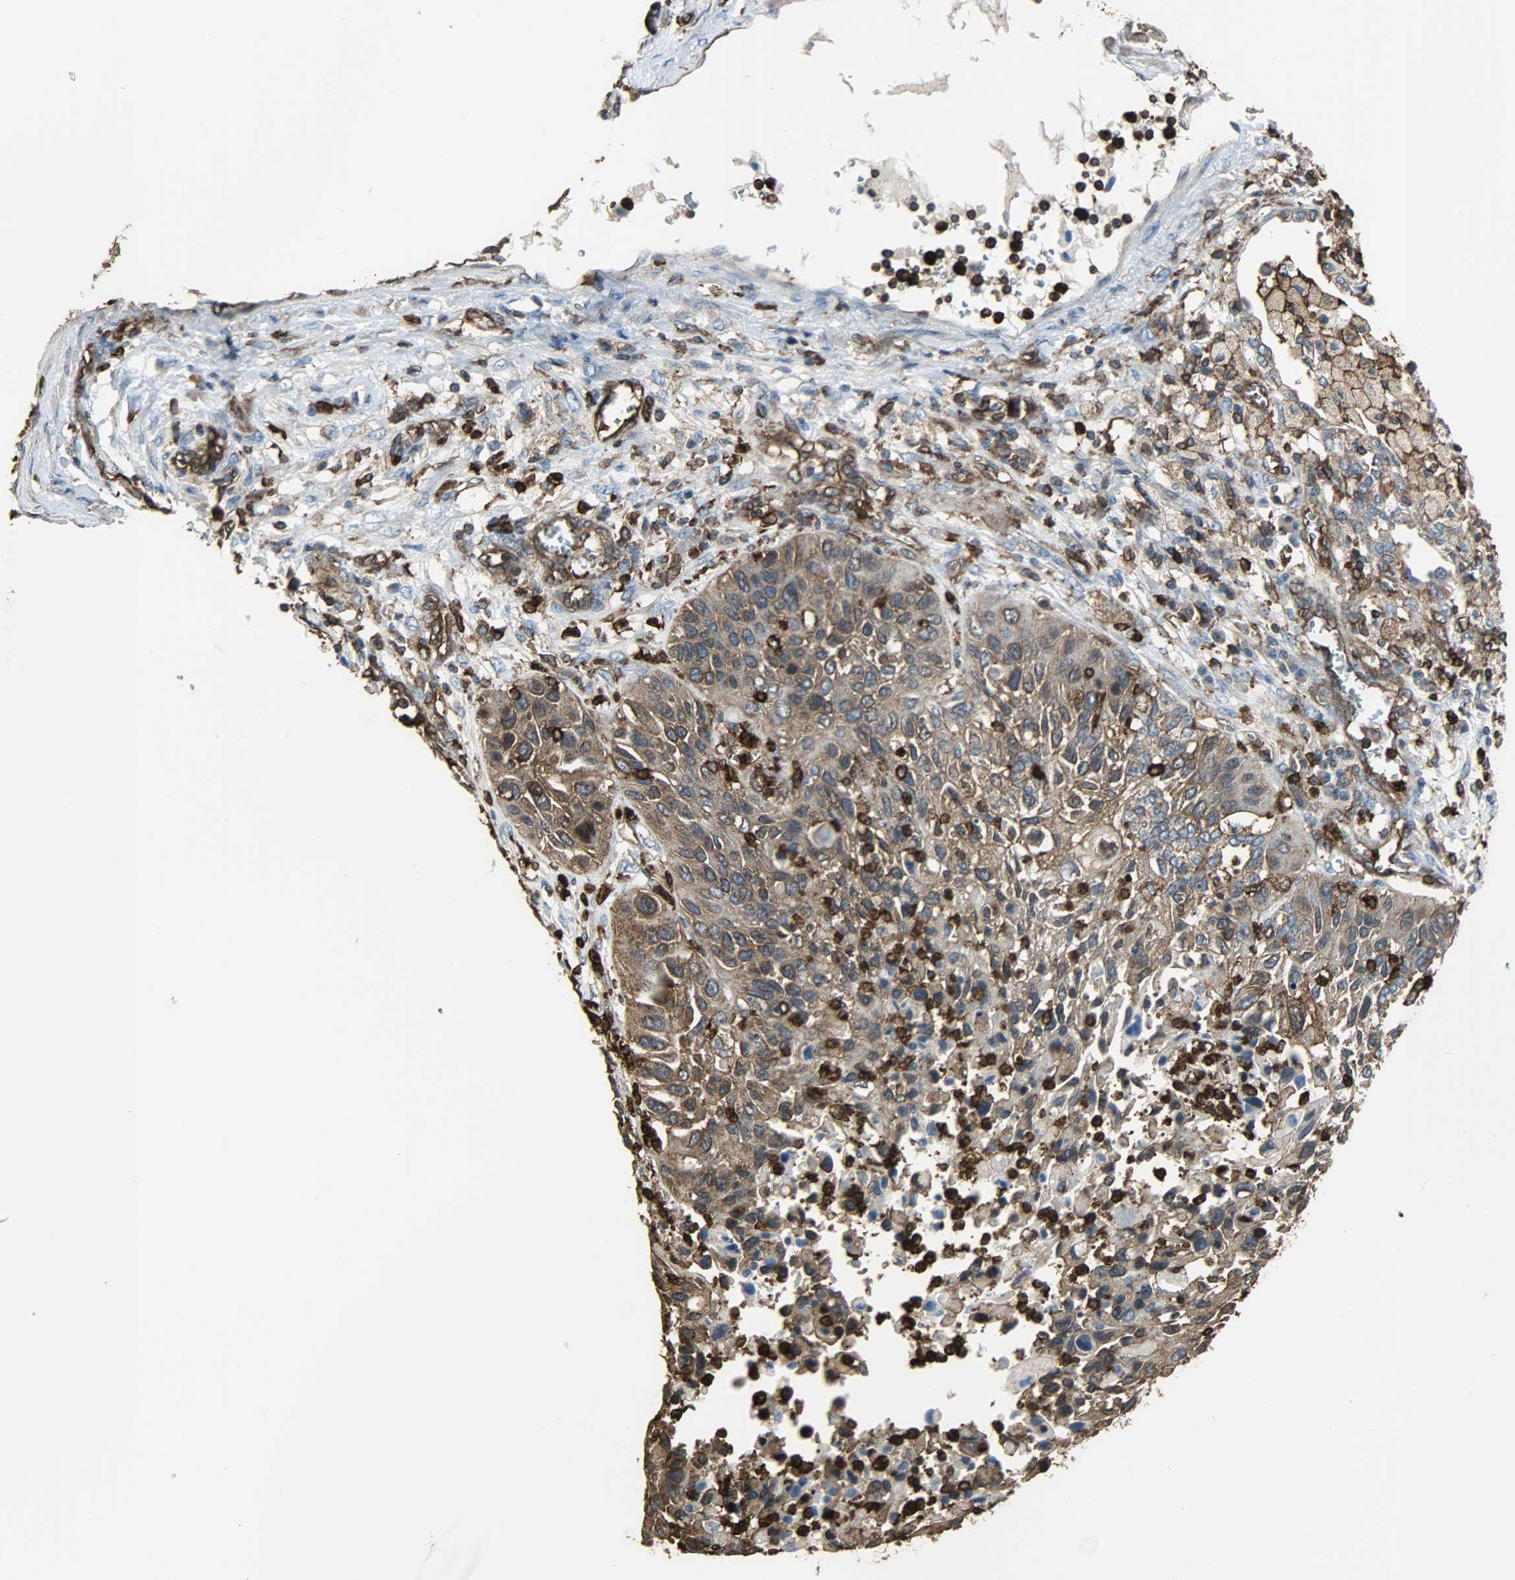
{"staining": {"intensity": "strong", "quantity": ">75%", "location": "cytoplasmic/membranous"}, "tissue": "lung cancer", "cell_type": "Tumor cells", "image_type": "cancer", "snomed": [{"axis": "morphology", "description": "Squamous cell carcinoma, NOS"}, {"axis": "topography", "description": "Lung"}], "caption": "Lung cancer stained with a brown dye shows strong cytoplasmic/membranous positive expression in approximately >75% of tumor cells.", "gene": "VASP", "patient": {"sex": "female", "age": 76}}